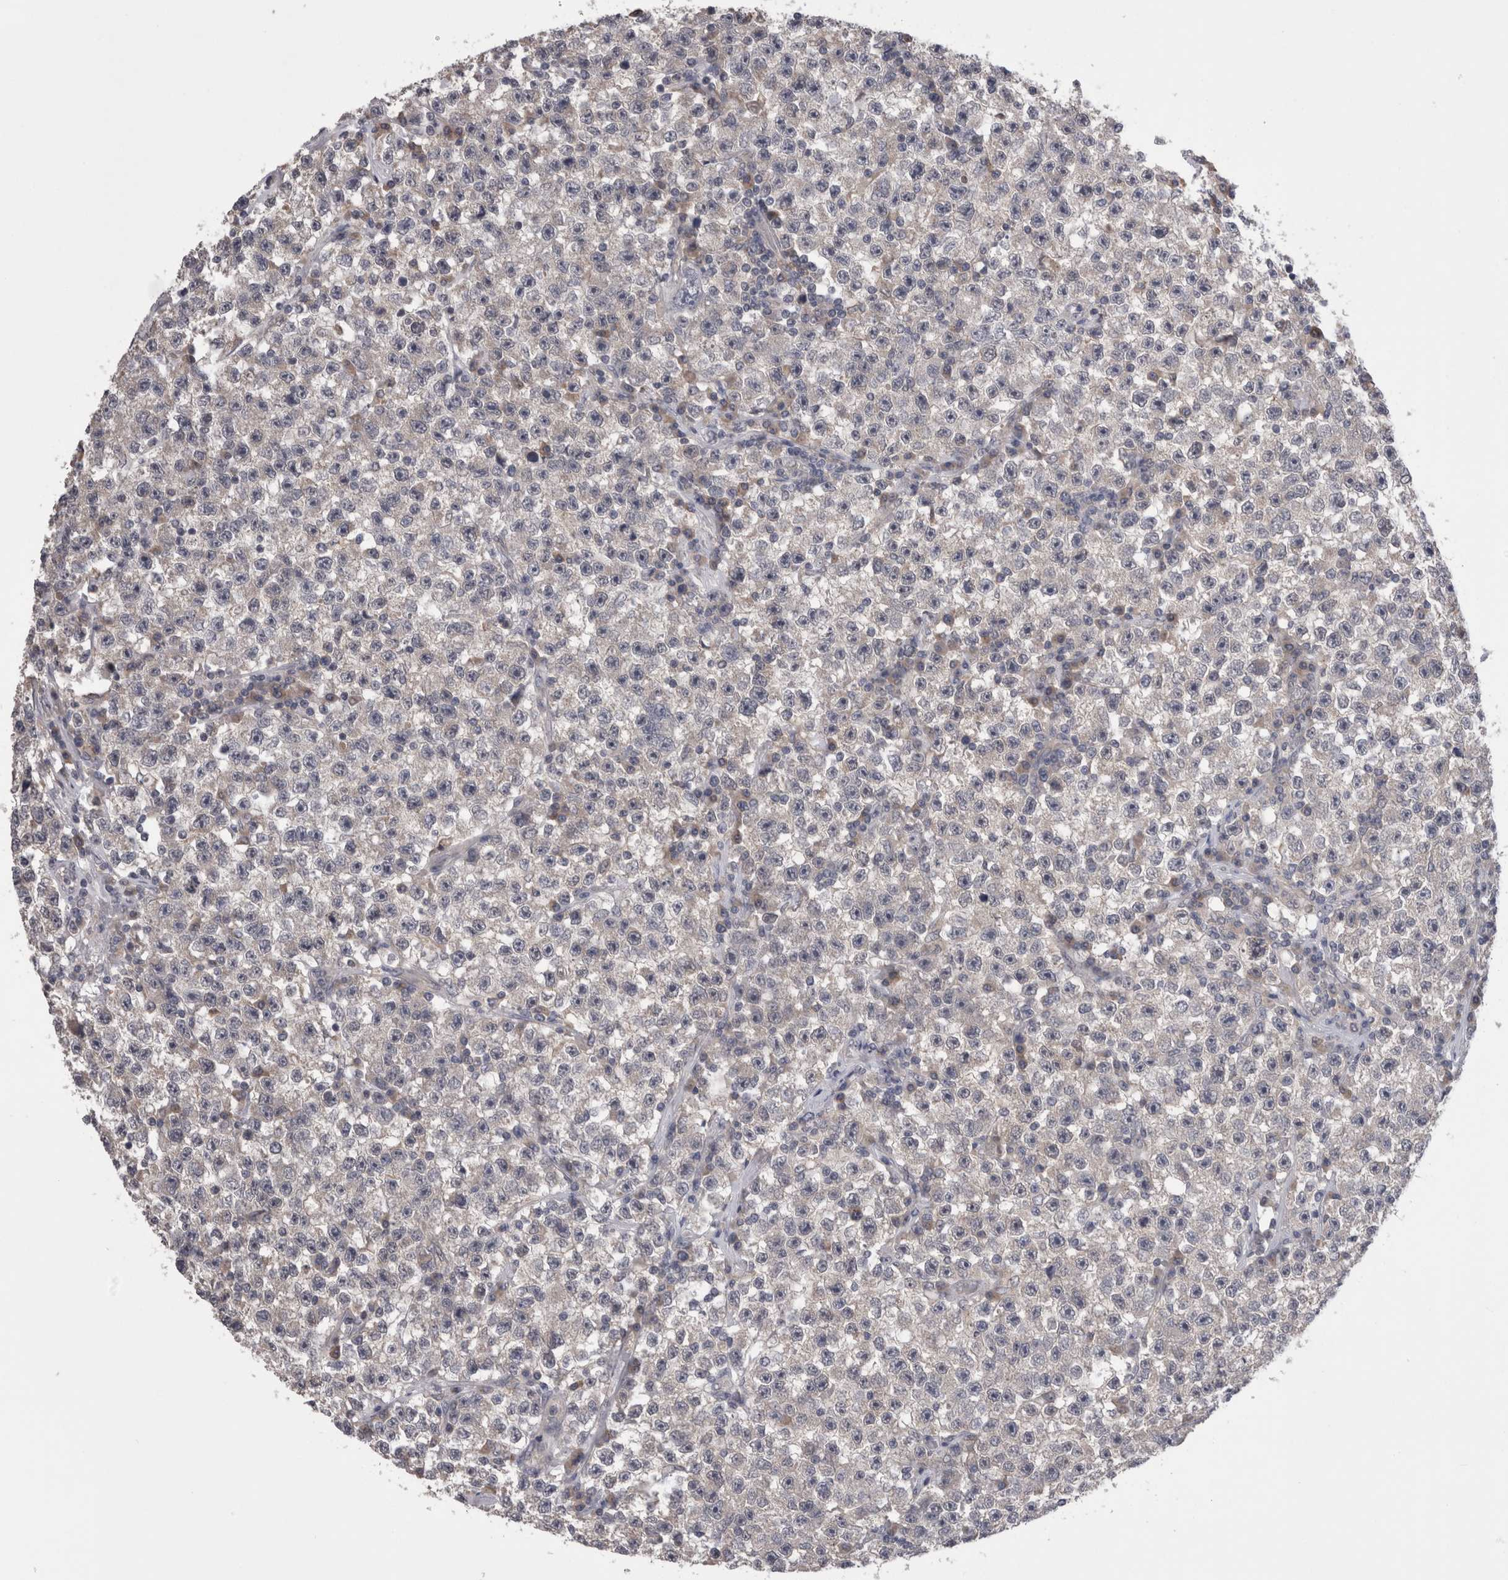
{"staining": {"intensity": "negative", "quantity": "none", "location": "none"}, "tissue": "testis cancer", "cell_type": "Tumor cells", "image_type": "cancer", "snomed": [{"axis": "morphology", "description": "Seminoma, NOS"}, {"axis": "topography", "description": "Testis"}], "caption": "High magnification brightfield microscopy of testis seminoma stained with DAB (brown) and counterstained with hematoxylin (blue): tumor cells show no significant staining.", "gene": "DCTN6", "patient": {"sex": "male", "age": 22}}